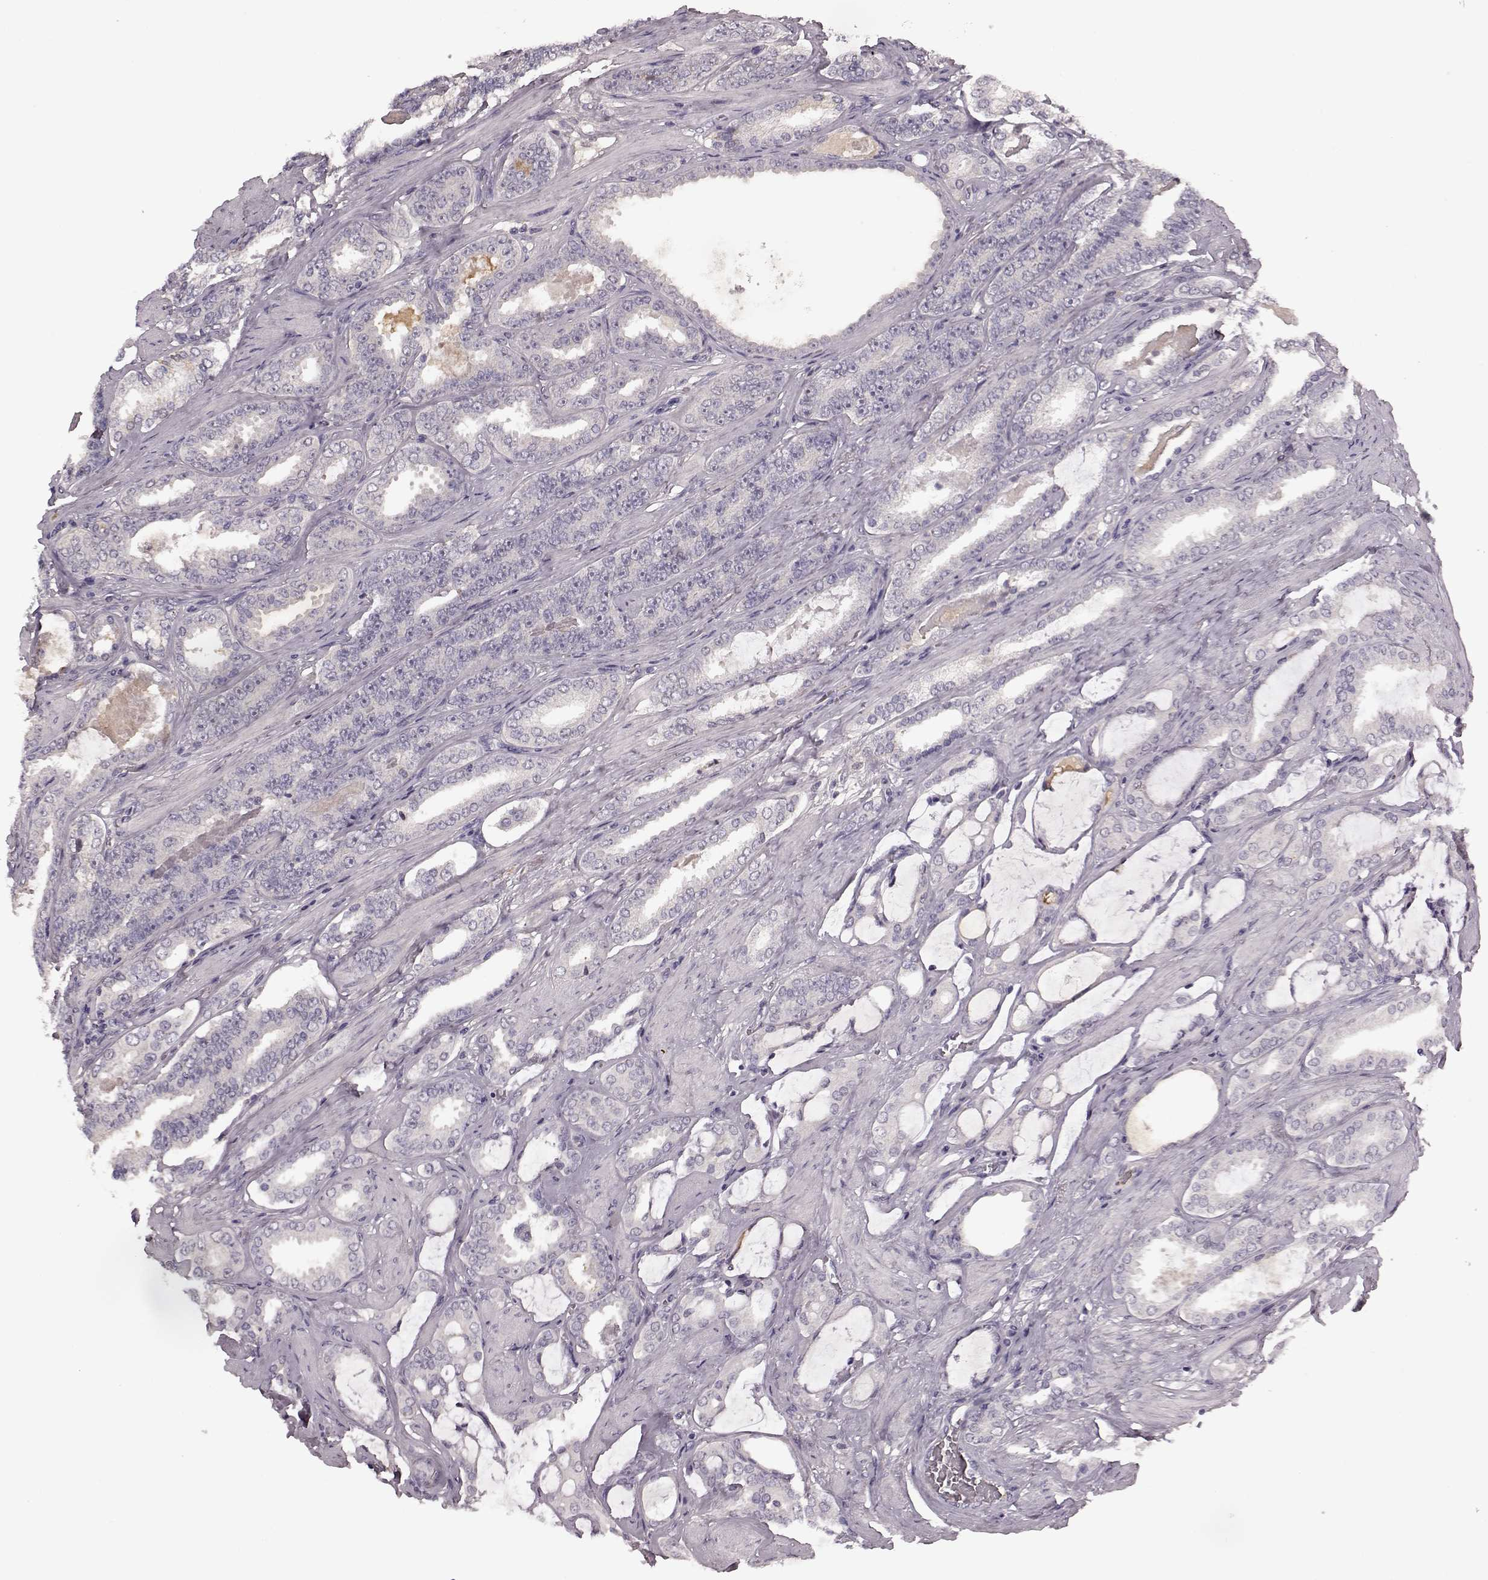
{"staining": {"intensity": "negative", "quantity": "none", "location": "none"}, "tissue": "prostate cancer", "cell_type": "Tumor cells", "image_type": "cancer", "snomed": [{"axis": "morphology", "description": "Adenocarcinoma, High grade"}, {"axis": "topography", "description": "Prostate"}], "caption": "This is a image of immunohistochemistry staining of prostate high-grade adenocarcinoma, which shows no expression in tumor cells. The staining is performed using DAB brown chromogen with nuclei counter-stained in using hematoxylin.", "gene": "NRL", "patient": {"sex": "male", "age": 63}}